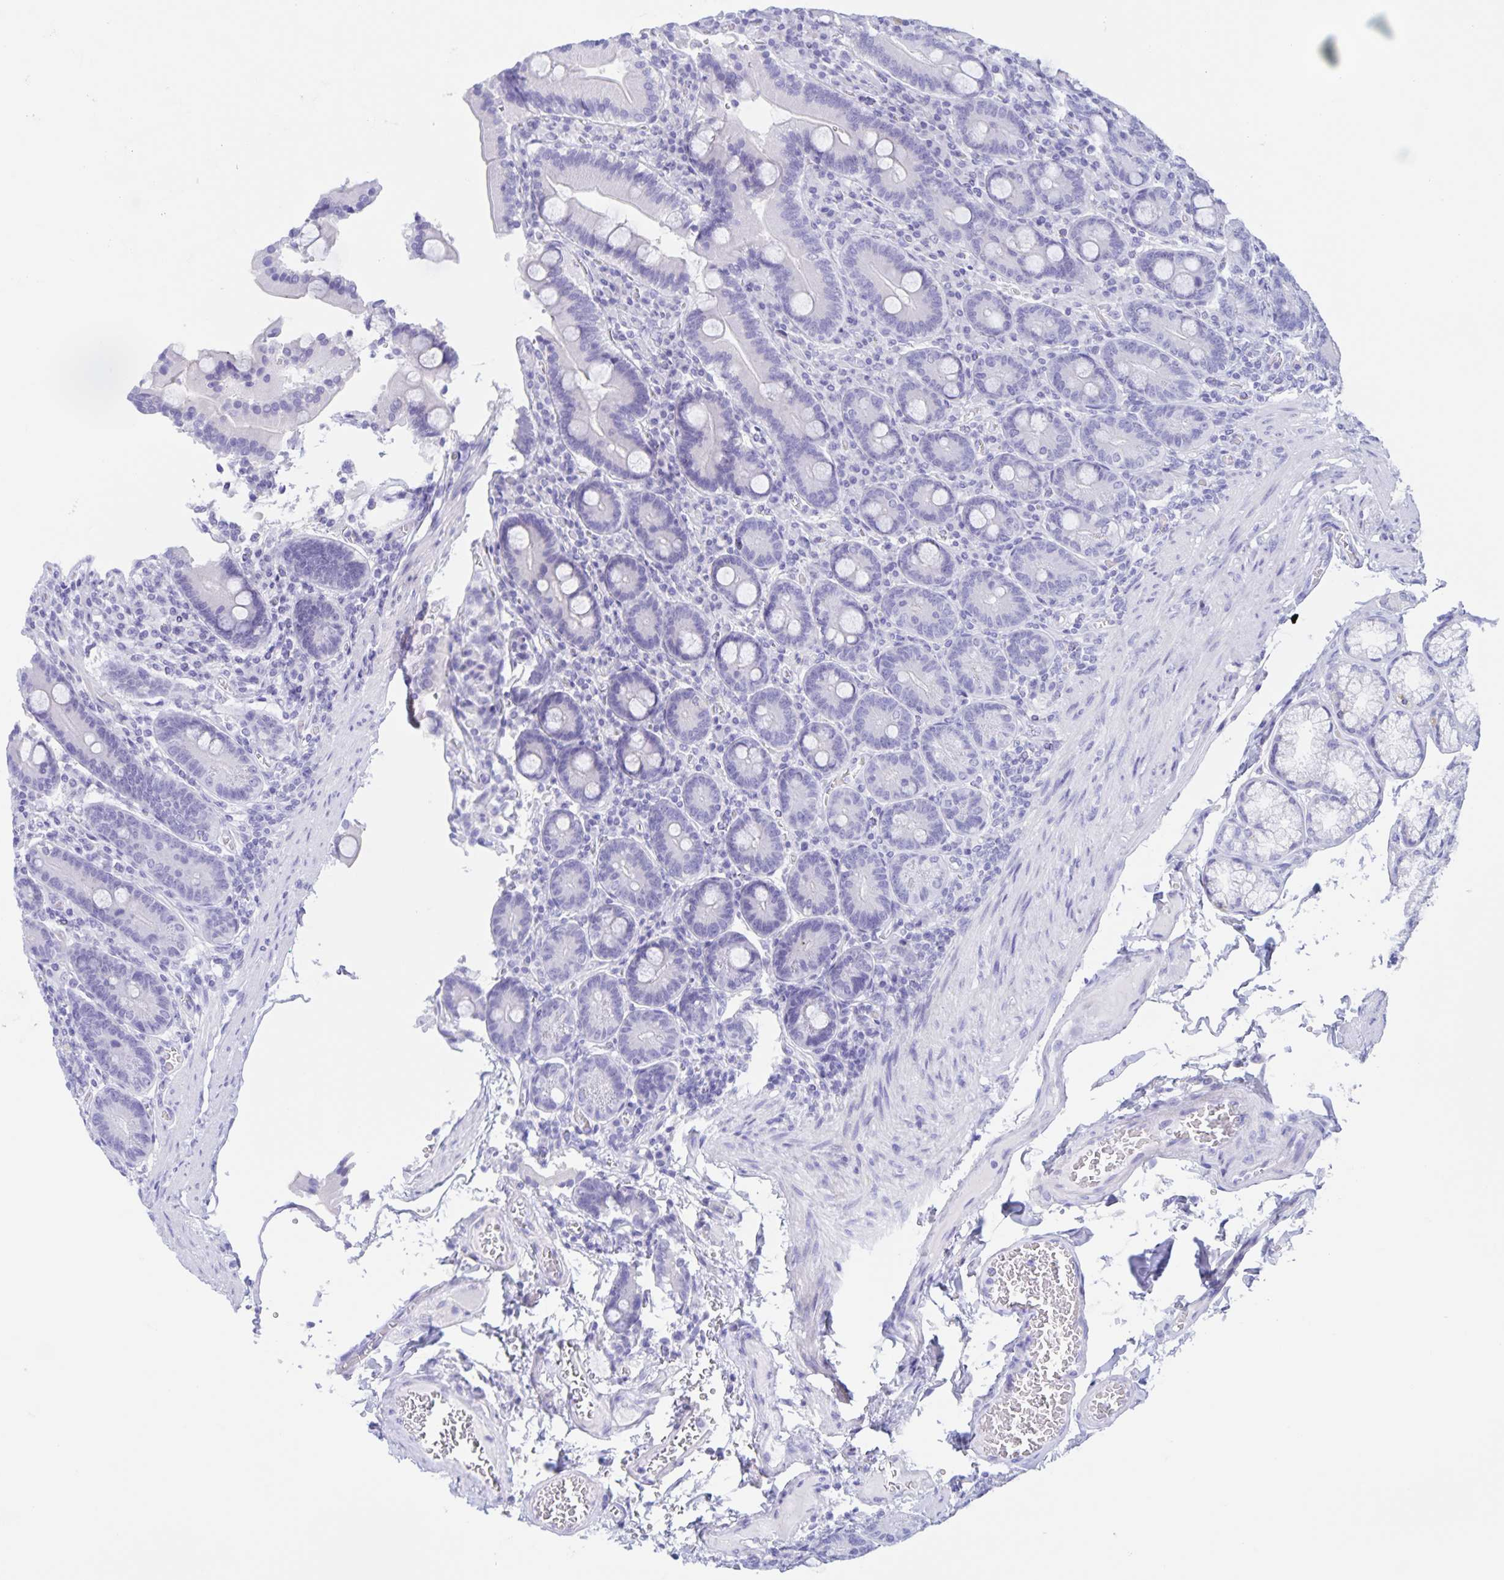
{"staining": {"intensity": "negative", "quantity": "none", "location": "none"}, "tissue": "duodenum", "cell_type": "Glandular cells", "image_type": "normal", "snomed": [{"axis": "morphology", "description": "Normal tissue, NOS"}, {"axis": "topography", "description": "Duodenum"}], "caption": "High power microscopy histopathology image of an immunohistochemistry photomicrograph of normal duodenum, revealing no significant expression in glandular cells.", "gene": "TGIF2LX", "patient": {"sex": "female", "age": 62}}